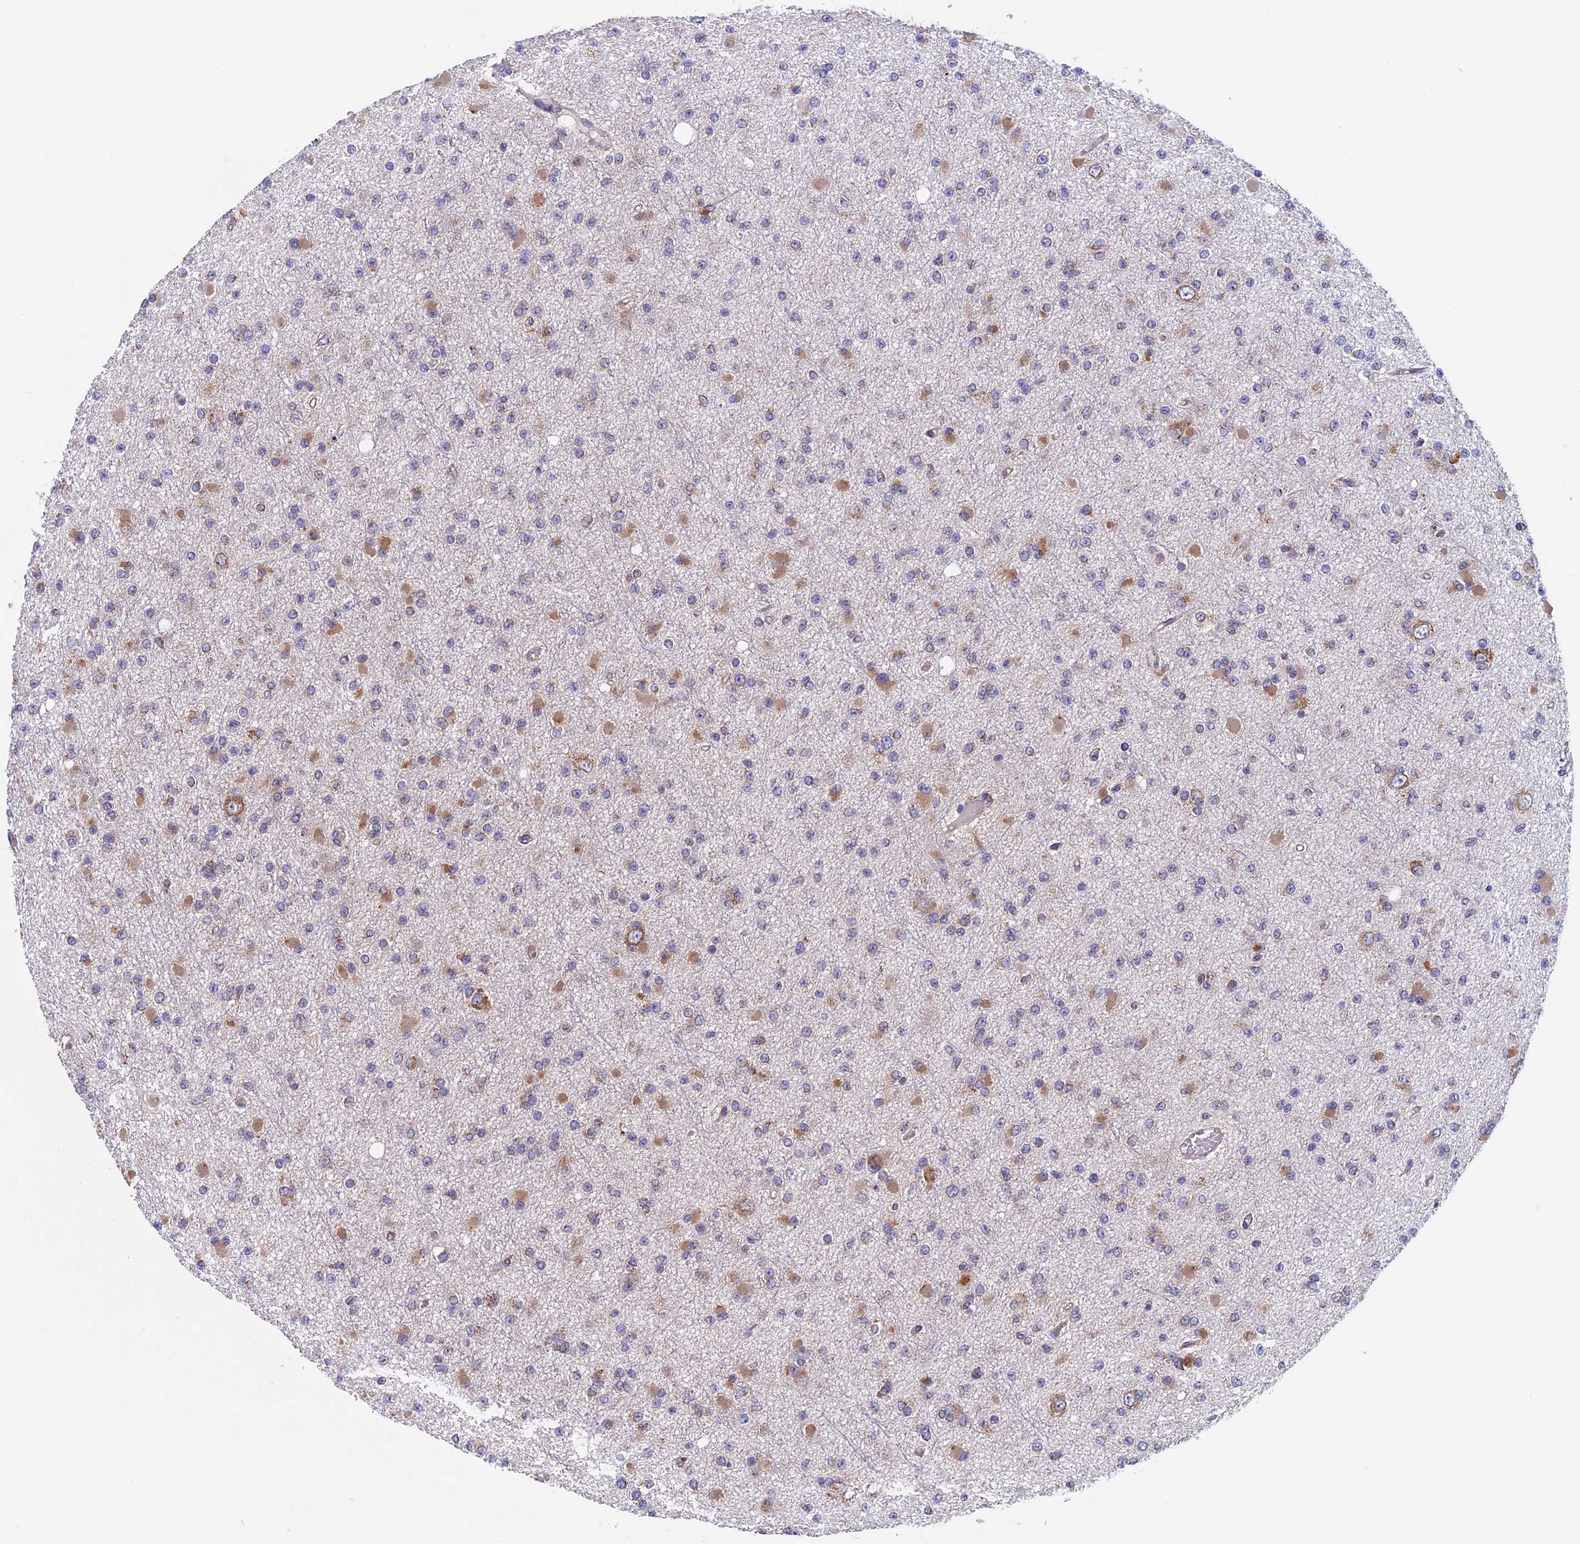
{"staining": {"intensity": "moderate", "quantity": "<25%", "location": "cytoplasmic/membranous"}, "tissue": "glioma", "cell_type": "Tumor cells", "image_type": "cancer", "snomed": [{"axis": "morphology", "description": "Glioma, malignant, Low grade"}, {"axis": "topography", "description": "Brain"}], "caption": "Protein expression analysis of human glioma reveals moderate cytoplasmic/membranous positivity in about <25% of tumor cells.", "gene": "BTBD3", "patient": {"sex": "female", "age": 22}}